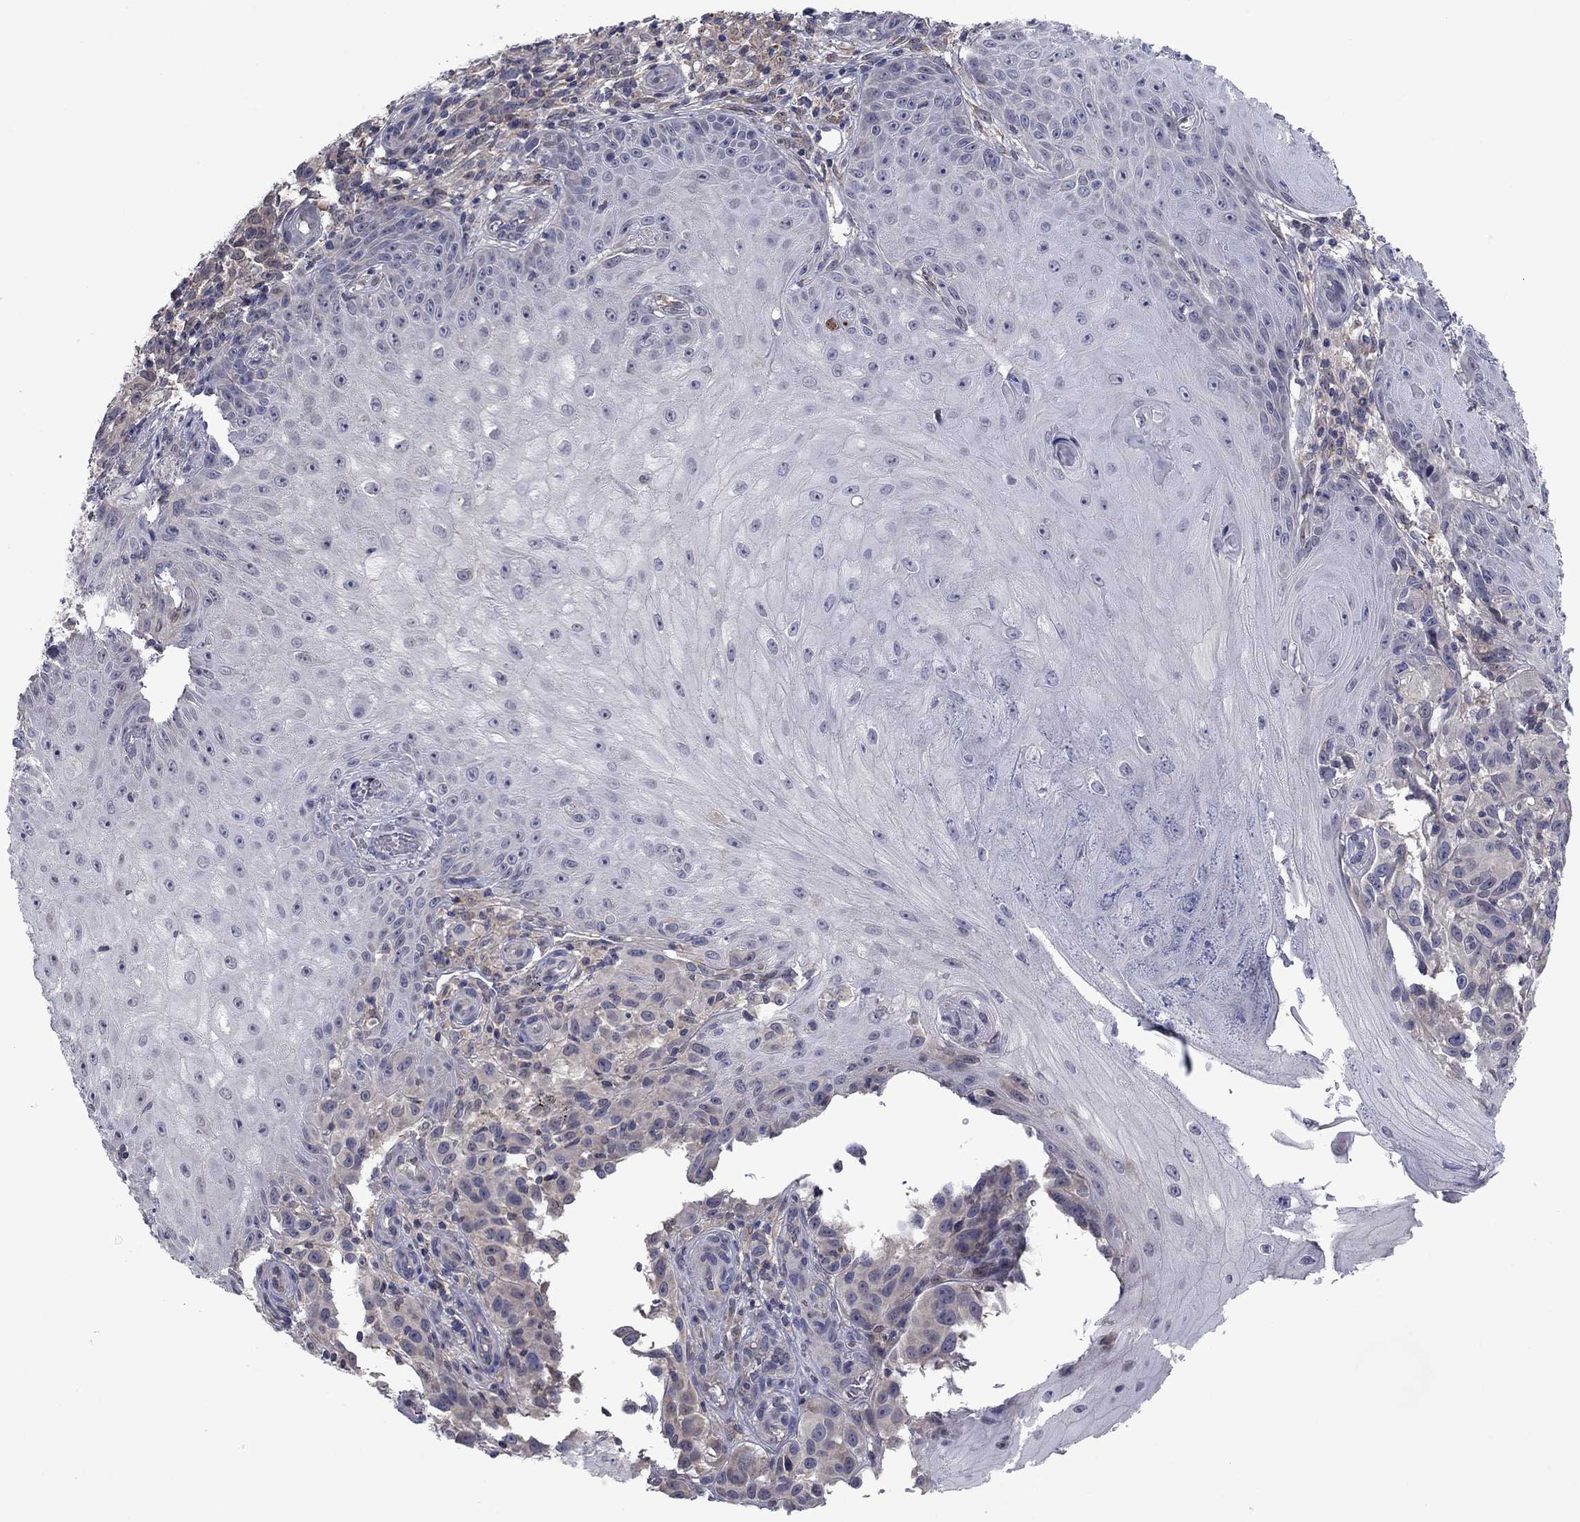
{"staining": {"intensity": "negative", "quantity": "none", "location": "none"}, "tissue": "melanoma", "cell_type": "Tumor cells", "image_type": "cancer", "snomed": [{"axis": "morphology", "description": "Malignant melanoma, NOS"}, {"axis": "topography", "description": "Skin"}], "caption": "There is no significant positivity in tumor cells of melanoma.", "gene": "GRHPR", "patient": {"sex": "female", "age": 53}}